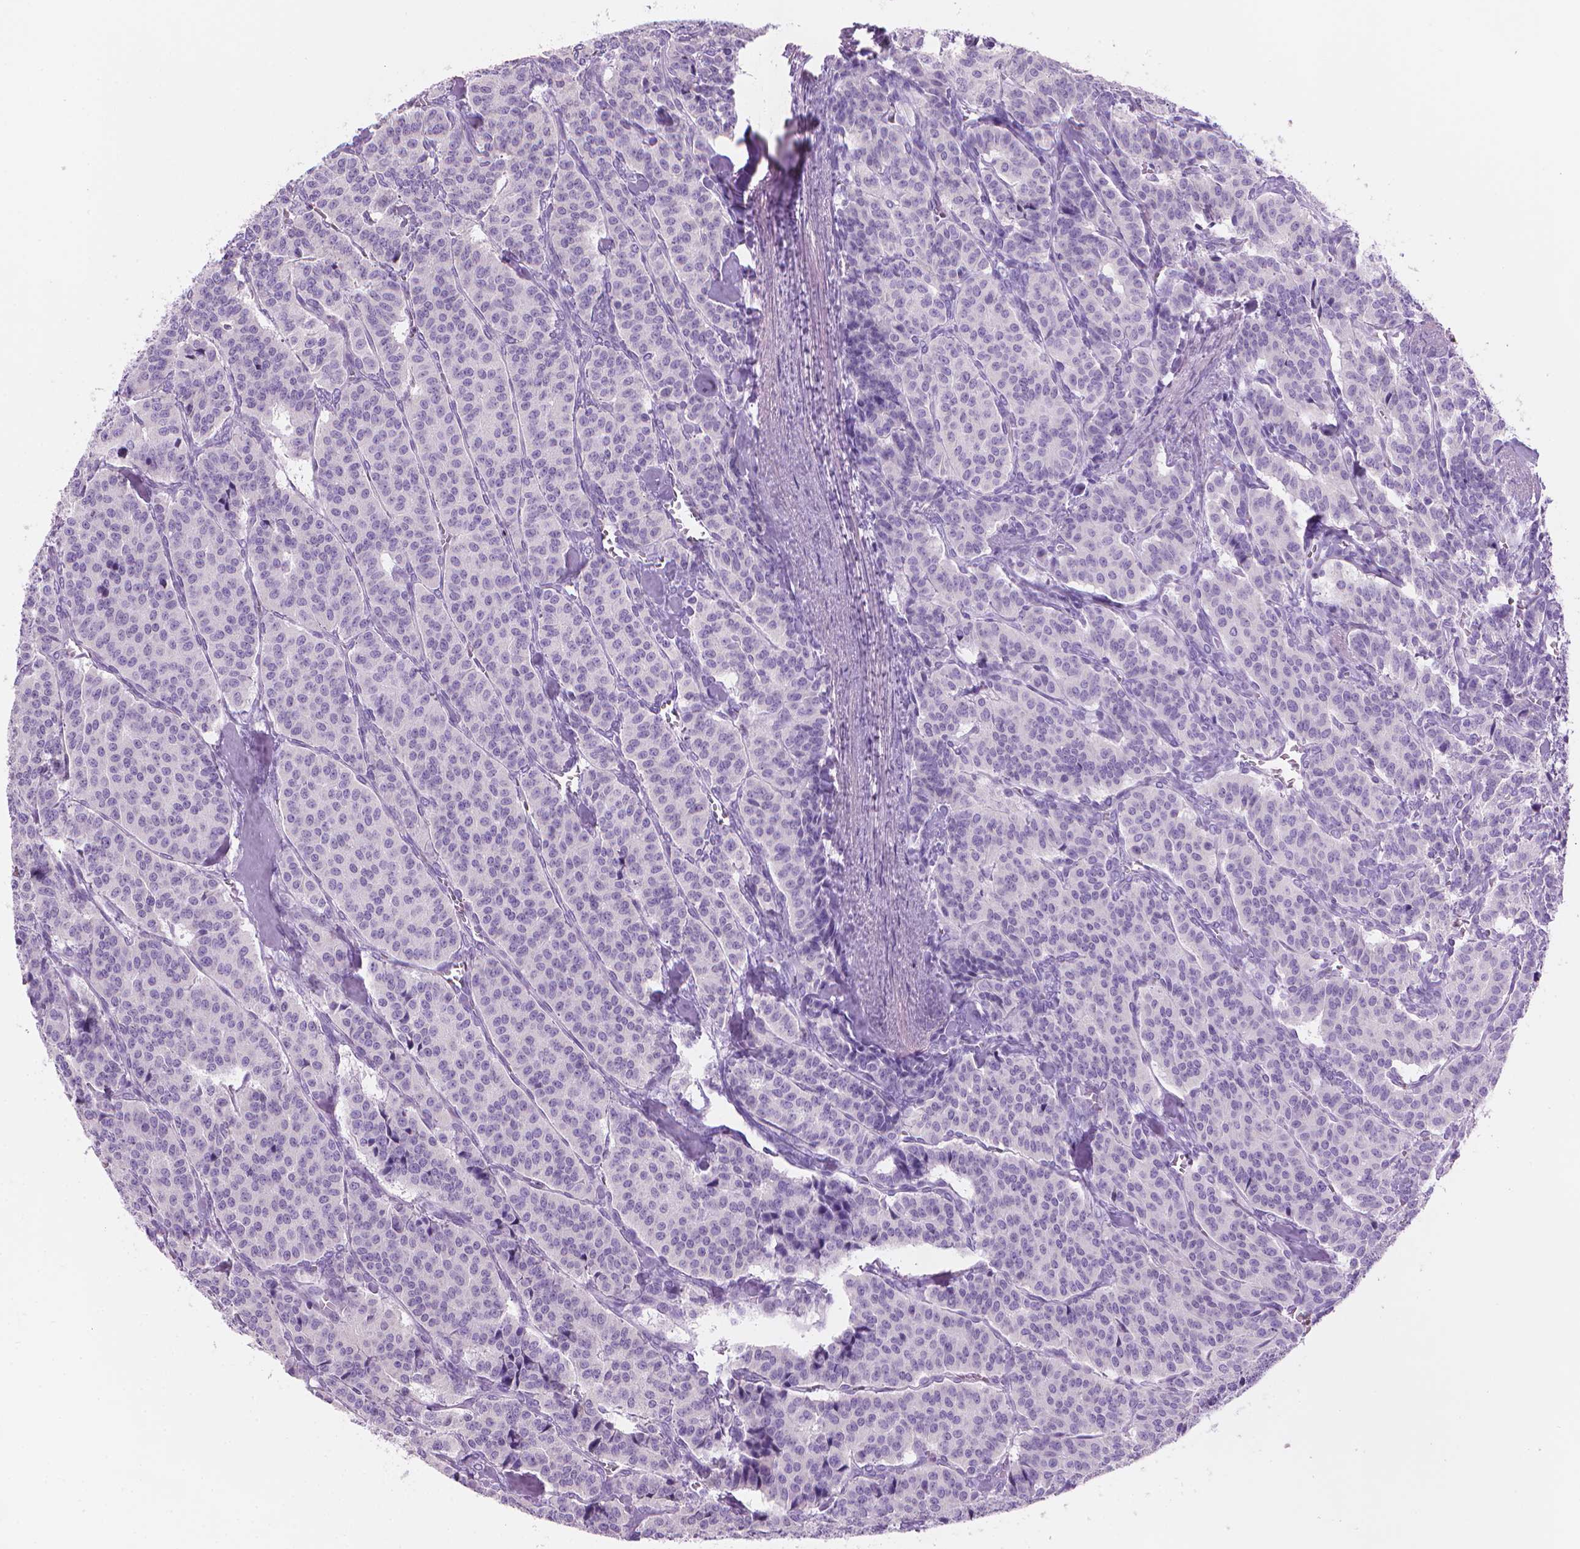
{"staining": {"intensity": "negative", "quantity": "none", "location": "none"}, "tissue": "carcinoid", "cell_type": "Tumor cells", "image_type": "cancer", "snomed": [{"axis": "morphology", "description": "Normal tissue, NOS"}, {"axis": "morphology", "description": "Carcinoid, malignant, NOS"}, {"axis": "topography", "description": "Lung"}], "caption": "An image of human carcinoid is negative for staining in tumor cells.", "gene": "TTC29", "patient": {"sex": "female", "age": 46}}